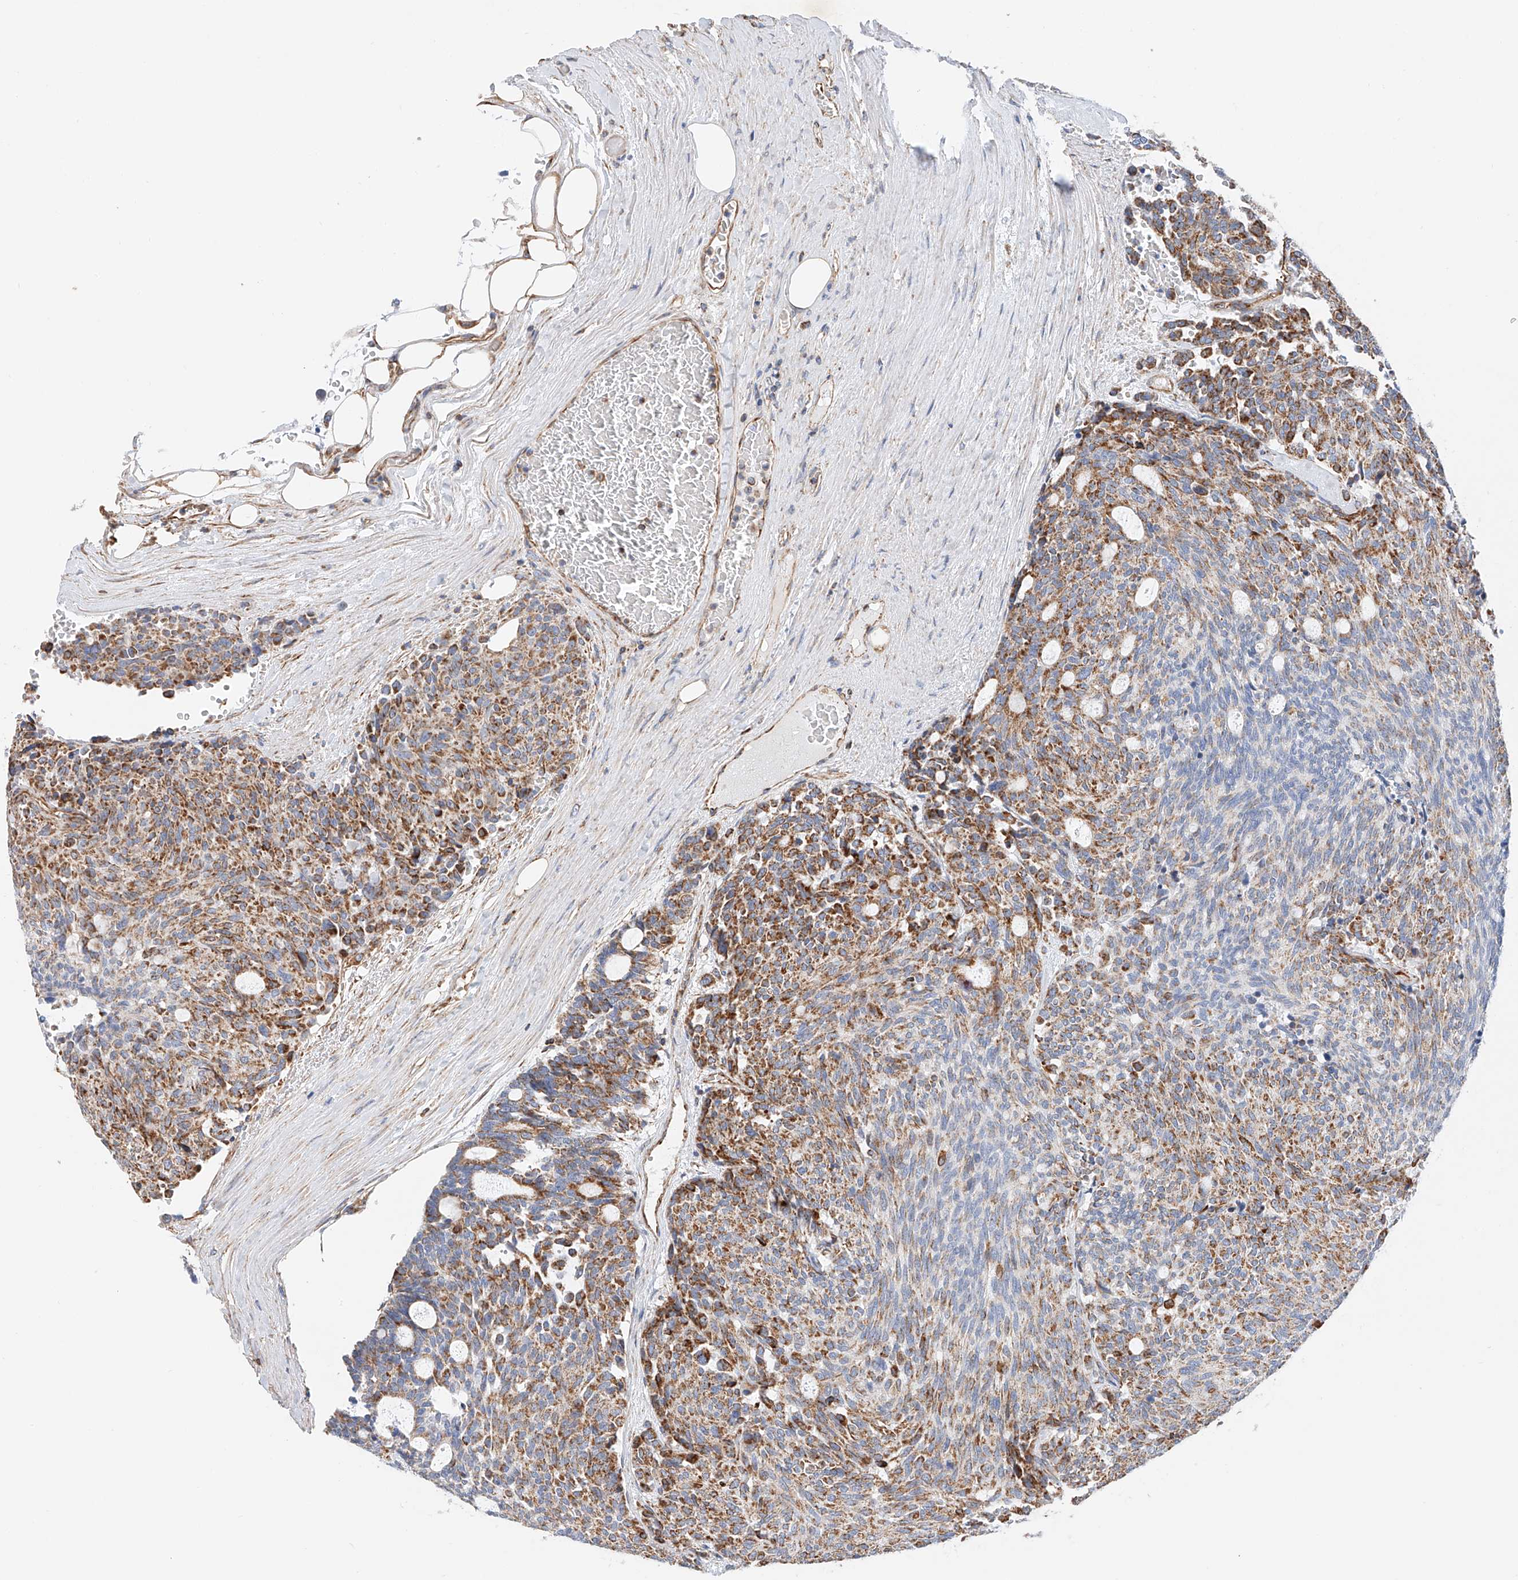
{"staining": {"intensity": "moderate", "quantity": ">75%", "location": "cytoplasmic/membranous"}, "tissue": "carcinoid", "cell_type": "Tumor cells", "image_type": "cancer", "snomed": [{"axis": "morphology", "description": "Carcinoid, malignant, NOS"}, {"axis": "topography", "description": "Pancreas"}], "caption": "A photomicrograph showing moderate cytoplasmic/membranous positivity in approximately >75% of tumor cells in carcinoid, as visualized by brown immunohistochemical staining.", "gene": "NDUFV3", "patient": {"sex": "female", "age": 54}}